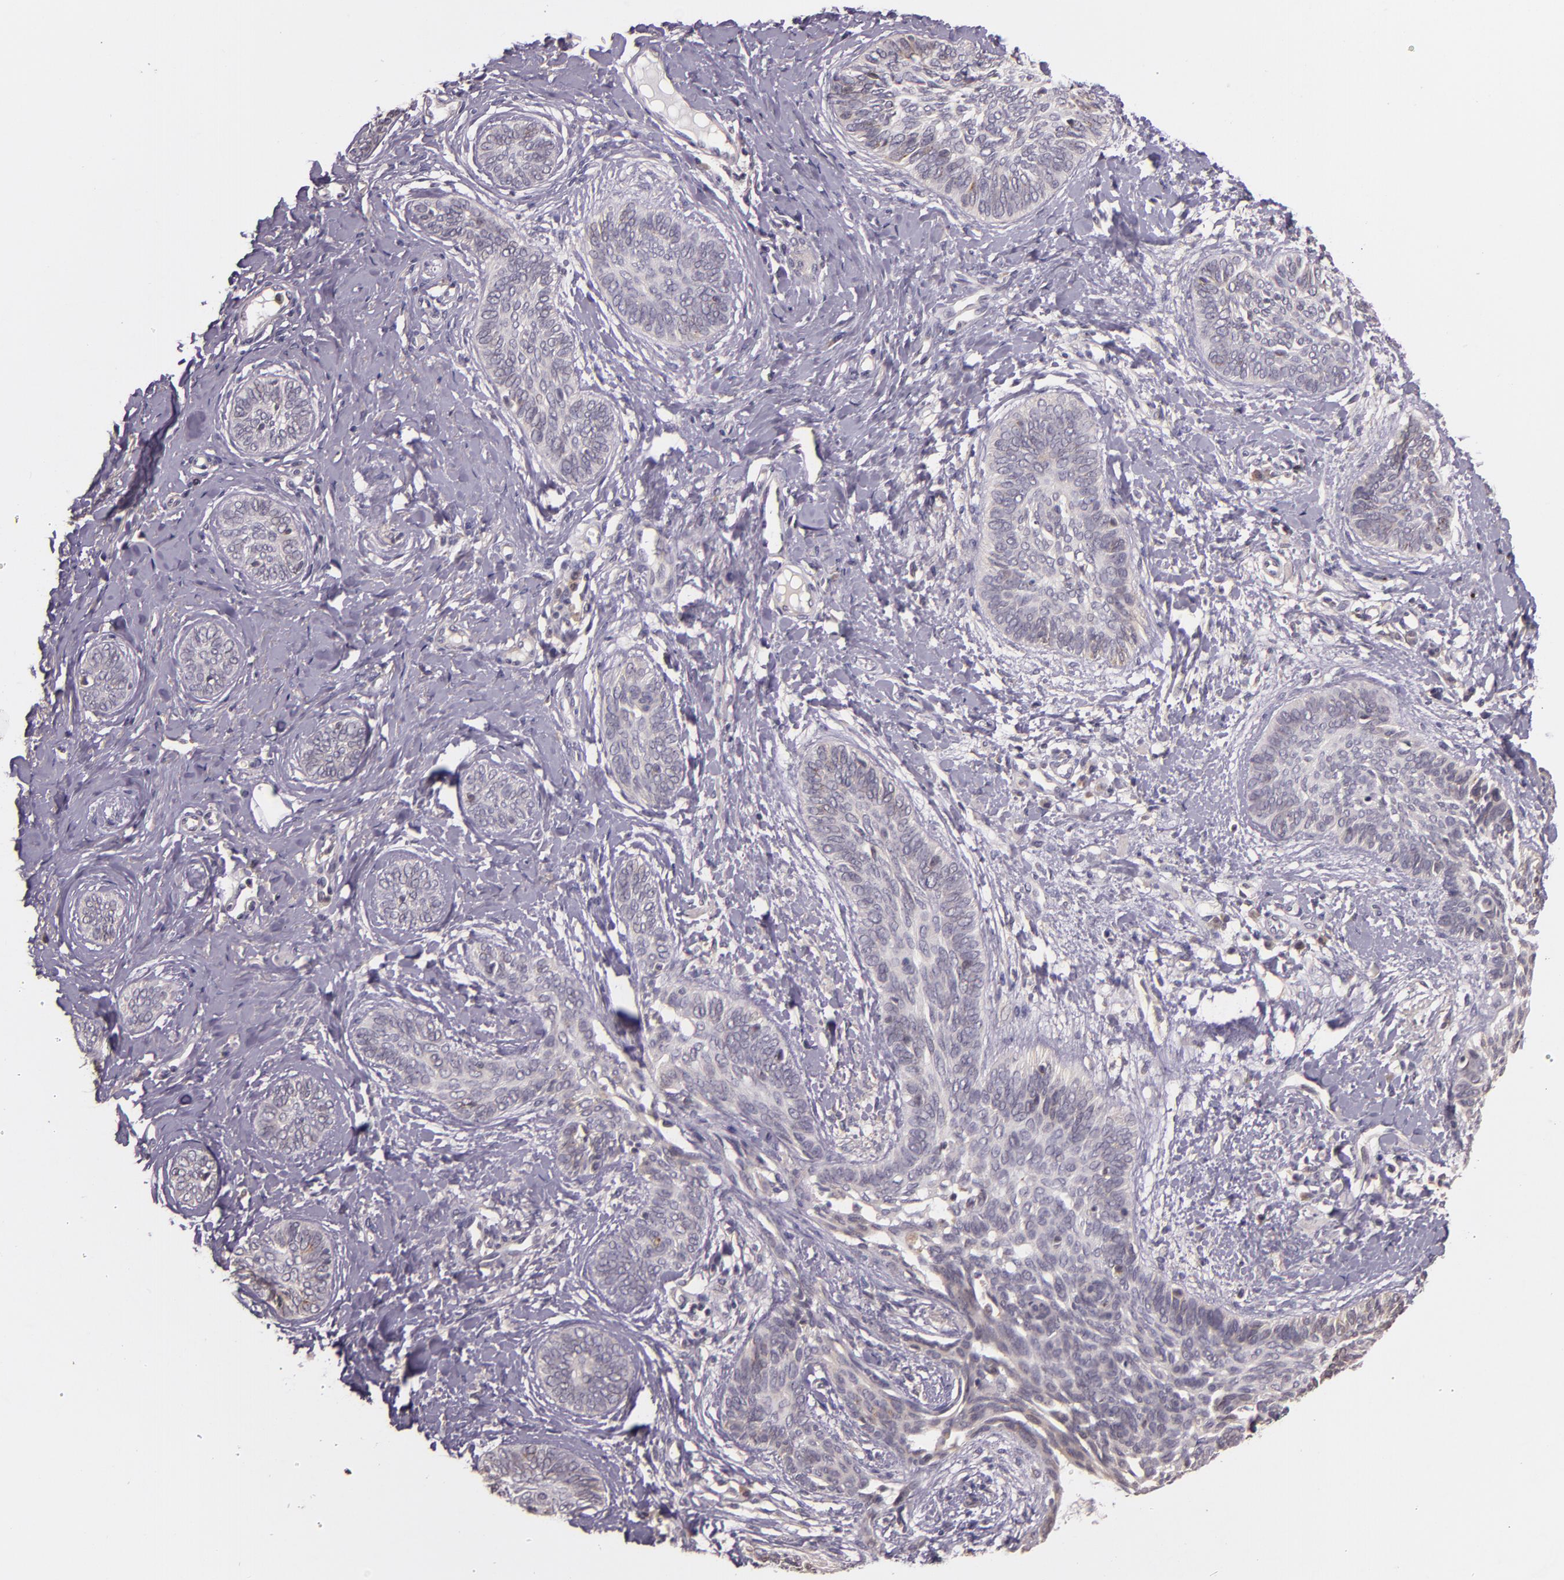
{"staining": {"intensity": "negative", "quantity": "none", "location": "none"}, "tissue": "skin cancer", "cell_type": "Tumor cells", "image_type": "cancer", "snomed": [{"axis": "morphology", "description": "Basal cell carcinoma"}, {"axis": "topography", "description": "Skin"}], "caption": "Immunohistochemistry (IHC) image of skin cancer (basal cell carcinoma) stained for a protein (brown), which displays no positivity in tumor cells.", "gene": "ARMH4", "patient": {"sex": "female", "age": 81}}